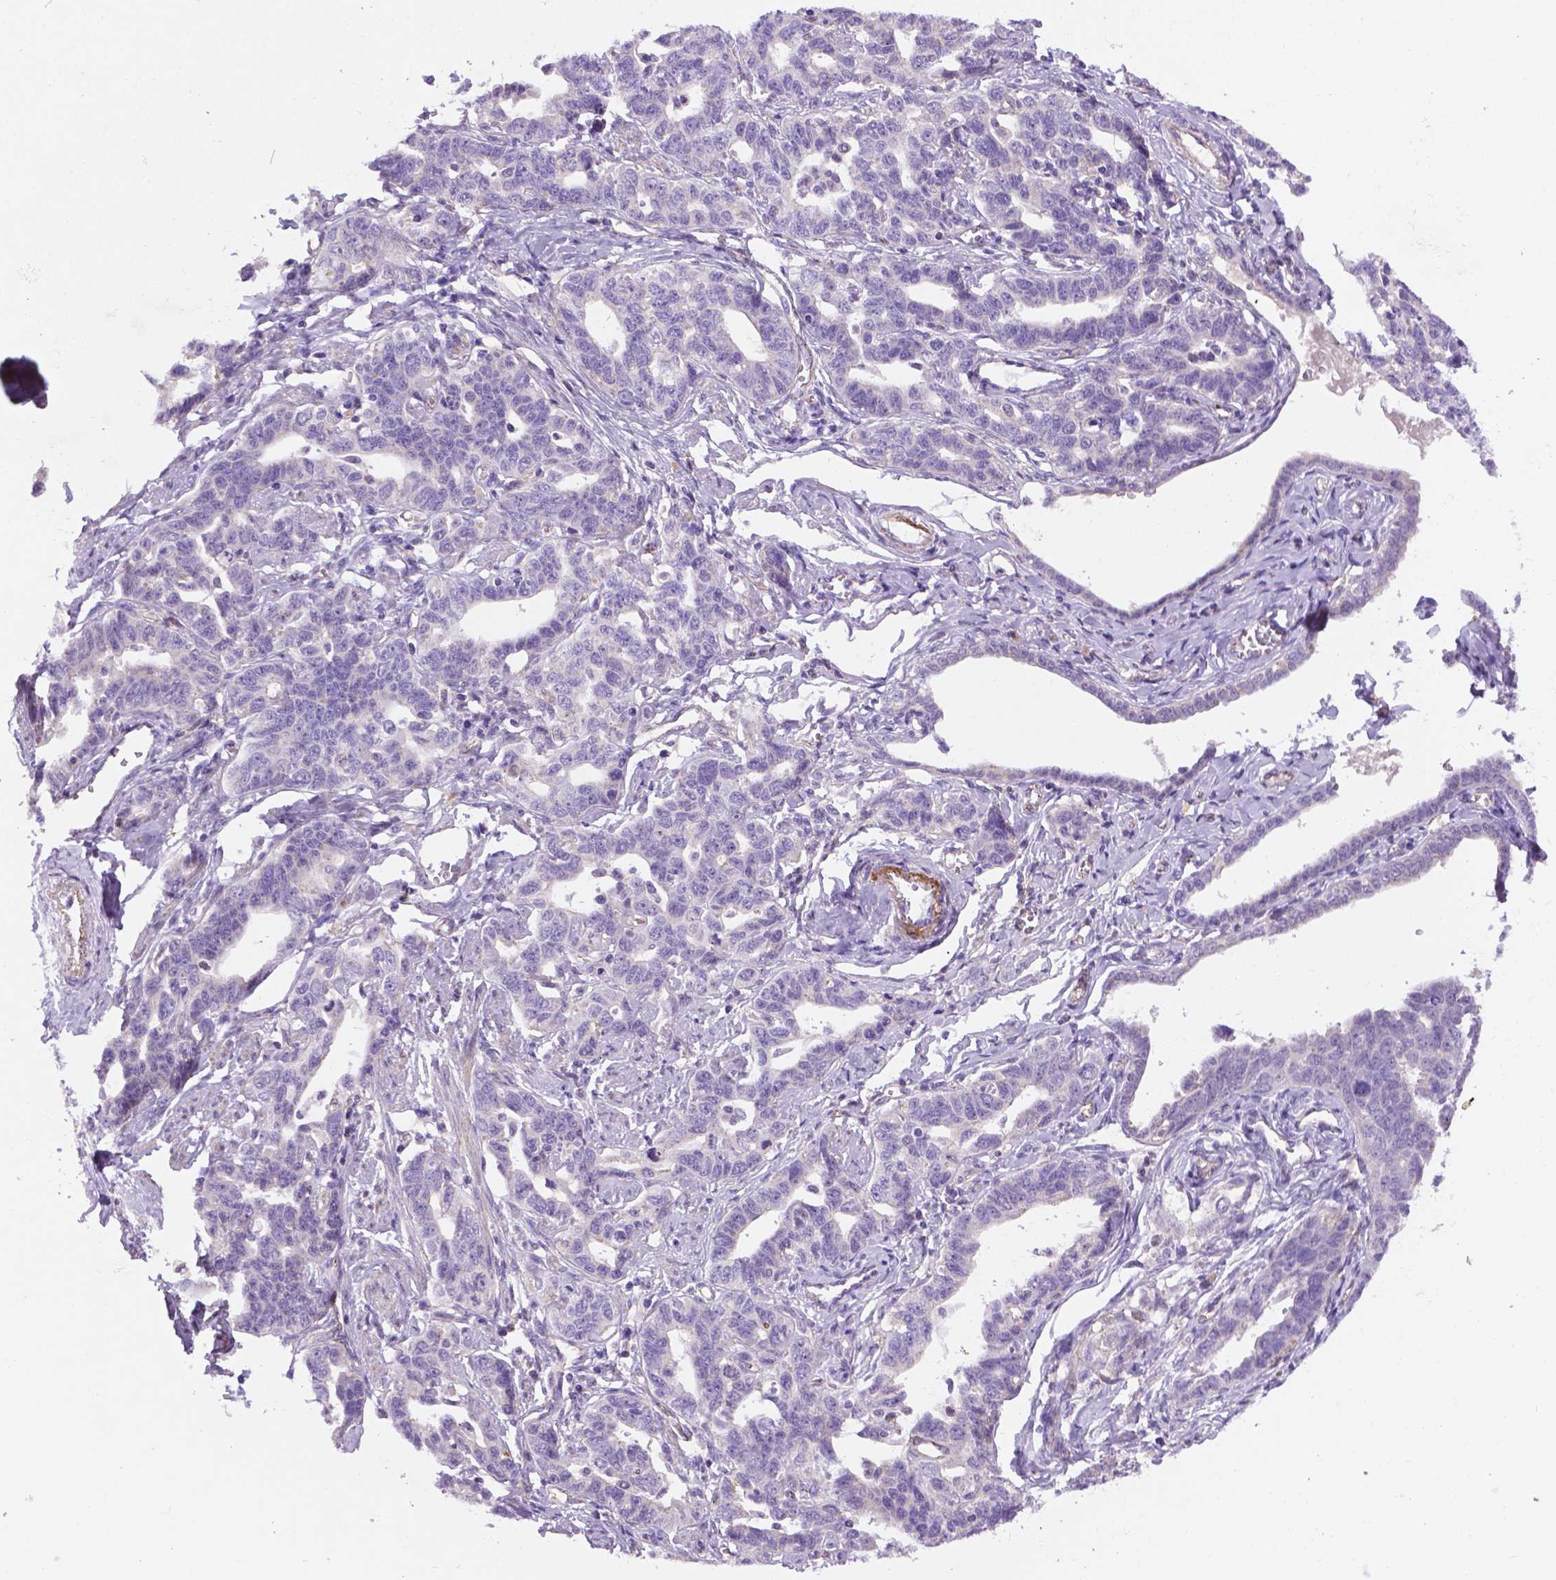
{"staining": {"intensity": "negative", "quantity": "none", "location": "none"}, "tissue": "ovarian cancer", "cell_type": "Tumor cells", "image_type": "cancer", "snomed": [{"axis": "morphology", "description": "Cystadenocarcinoma, serous, NOS"}, {"axis": "topography", "description": "Ovary"}], "caption": "Immunohistochemistry photomicrograph of neoplastic tissue: serous cystadenocarcinoma (ovarian) stained with DAB displays no significant protein positivity in tumor cells.", "gene": "CCER2", "patient": {"sex": "female", "age": 69}}